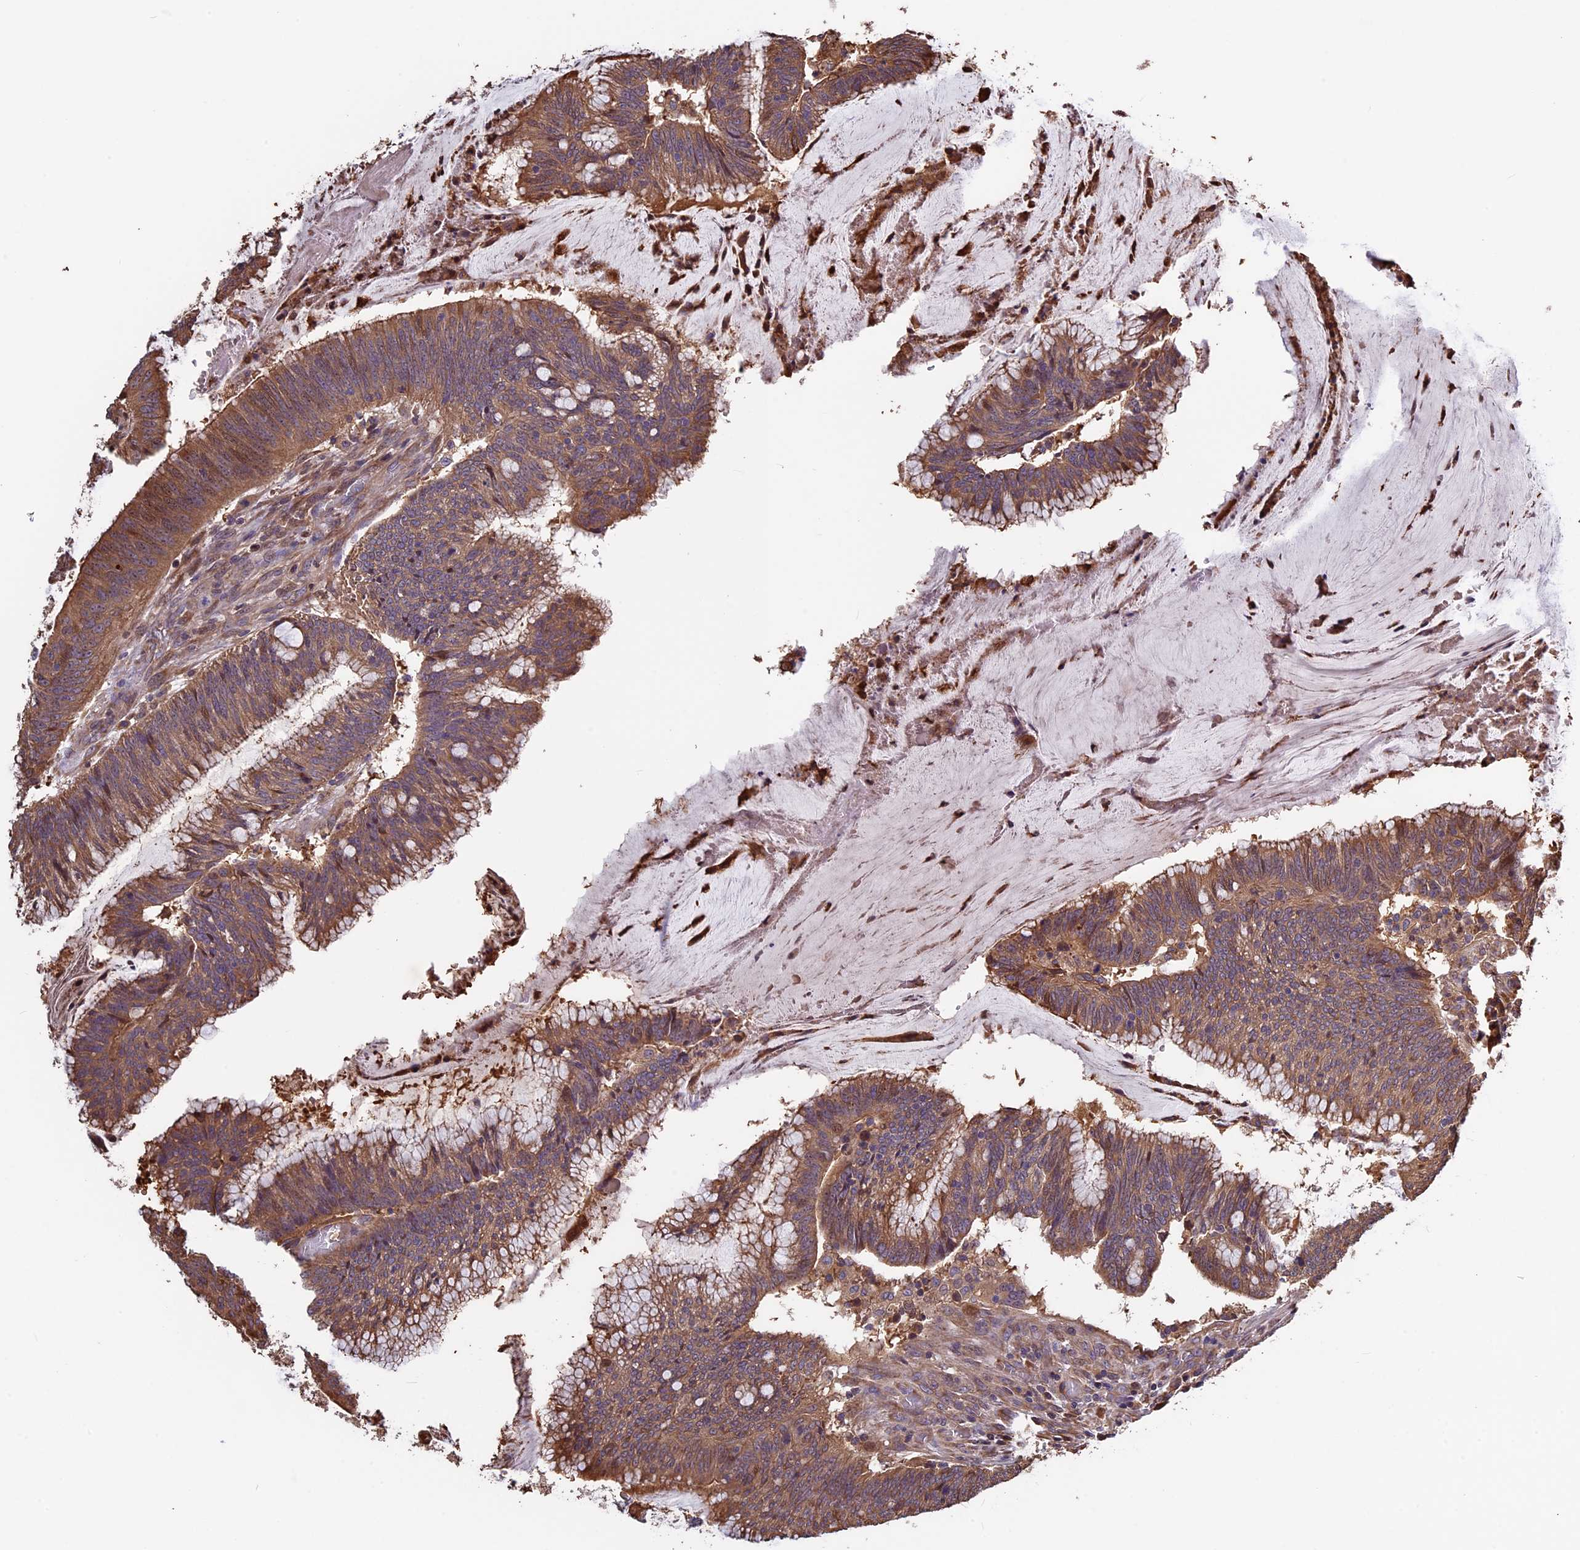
{"staining": {"intensity": "moderate", "quantity": ">75%", "location": "cytoplasmic/membranous"}, "tissue": "colorectal cancer", "cell_type": "Tumor cells", "image_type": "cancer", "snomed": [{"axis": "morphology", "description": "Adenocarcinoma, NOS"}, {"axis": "topography", "description": "Rectum"}], "caption": "Tumor cells exhibit medium levels of moderate cytoplasmic/membranous staining in about >75% of cells in colorectal cancer.", "gene": "VWA3A", "patient": {"sex": "female", "age": 77}}